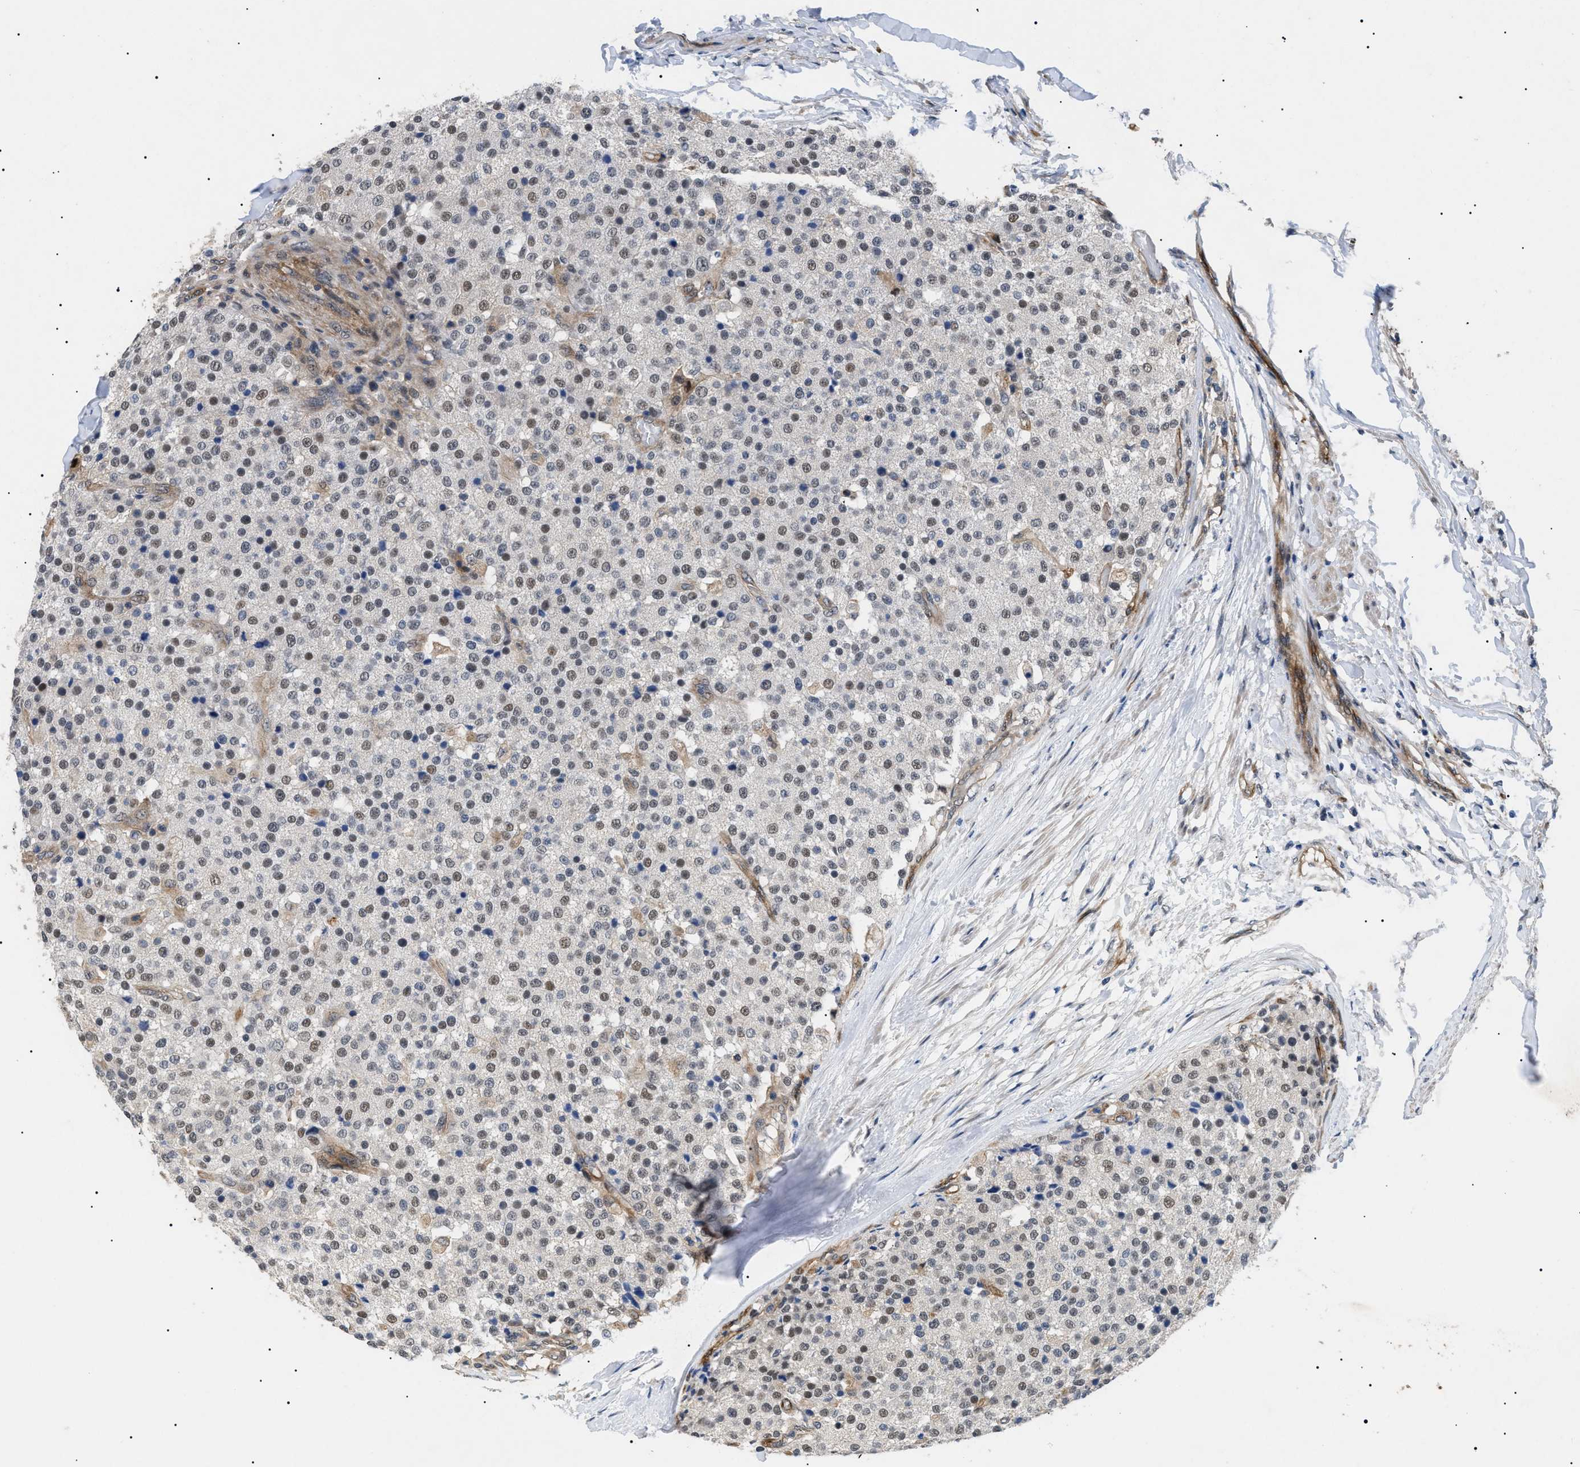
{"staining": {"intensity": "weak", "quantity": "25%-75%", "location": "nuclear"}, "tissue": "testis cancer", "cell_type": "Tumor cells", "image_type": "cancer", "snomed": [{"axis": "morphology", "description": "Seminoma, NOS"}, {"axis": "topography", "description": "Testis"}], "caption": "This is a micrograph of IHC staining of testis cancer, which shows weak expression in the nuclear of tumor cells.", "gene": "CRCP", "patient": {"sex": "male", "age": 59}}